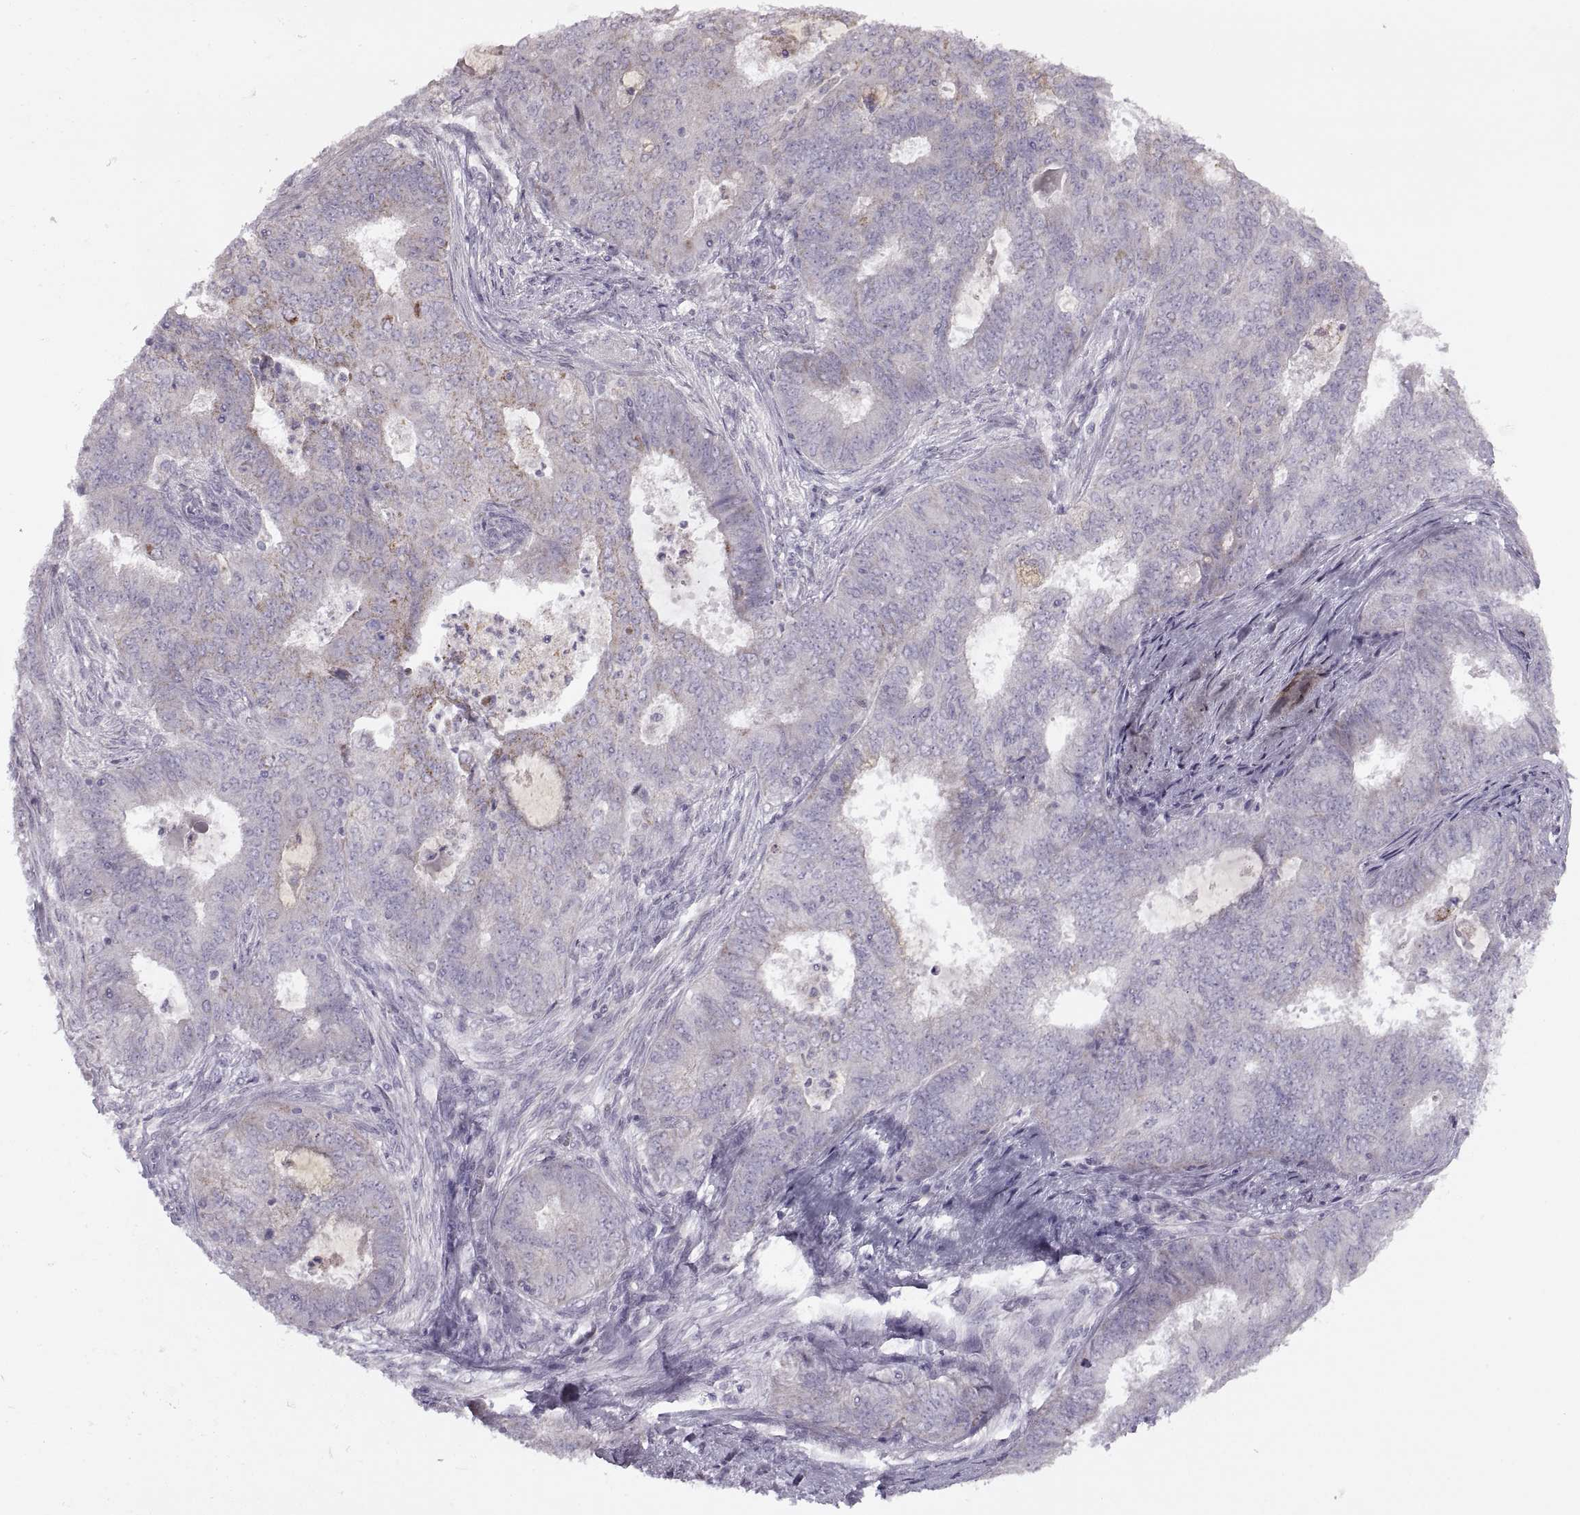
{"staining": {"intensity": "negative", "quantity": "none", "location": "none"}, "tissue": "endometrial cancer", "cell_type": "Tumor cells", "image_type": "cancer", "snomed": [{"axis": "morphology", "description": "Adenocarcinoma, NOS"}, {"axis": "topography", "description": "Endometrium"}], "caption": "DAB immunohistochemical staining of adenocarcinoma (endometrial) reveals no significant expression in tumor cells.", "gene": "PIERCE1", "patient": {"sex": "female", "age": 62}}